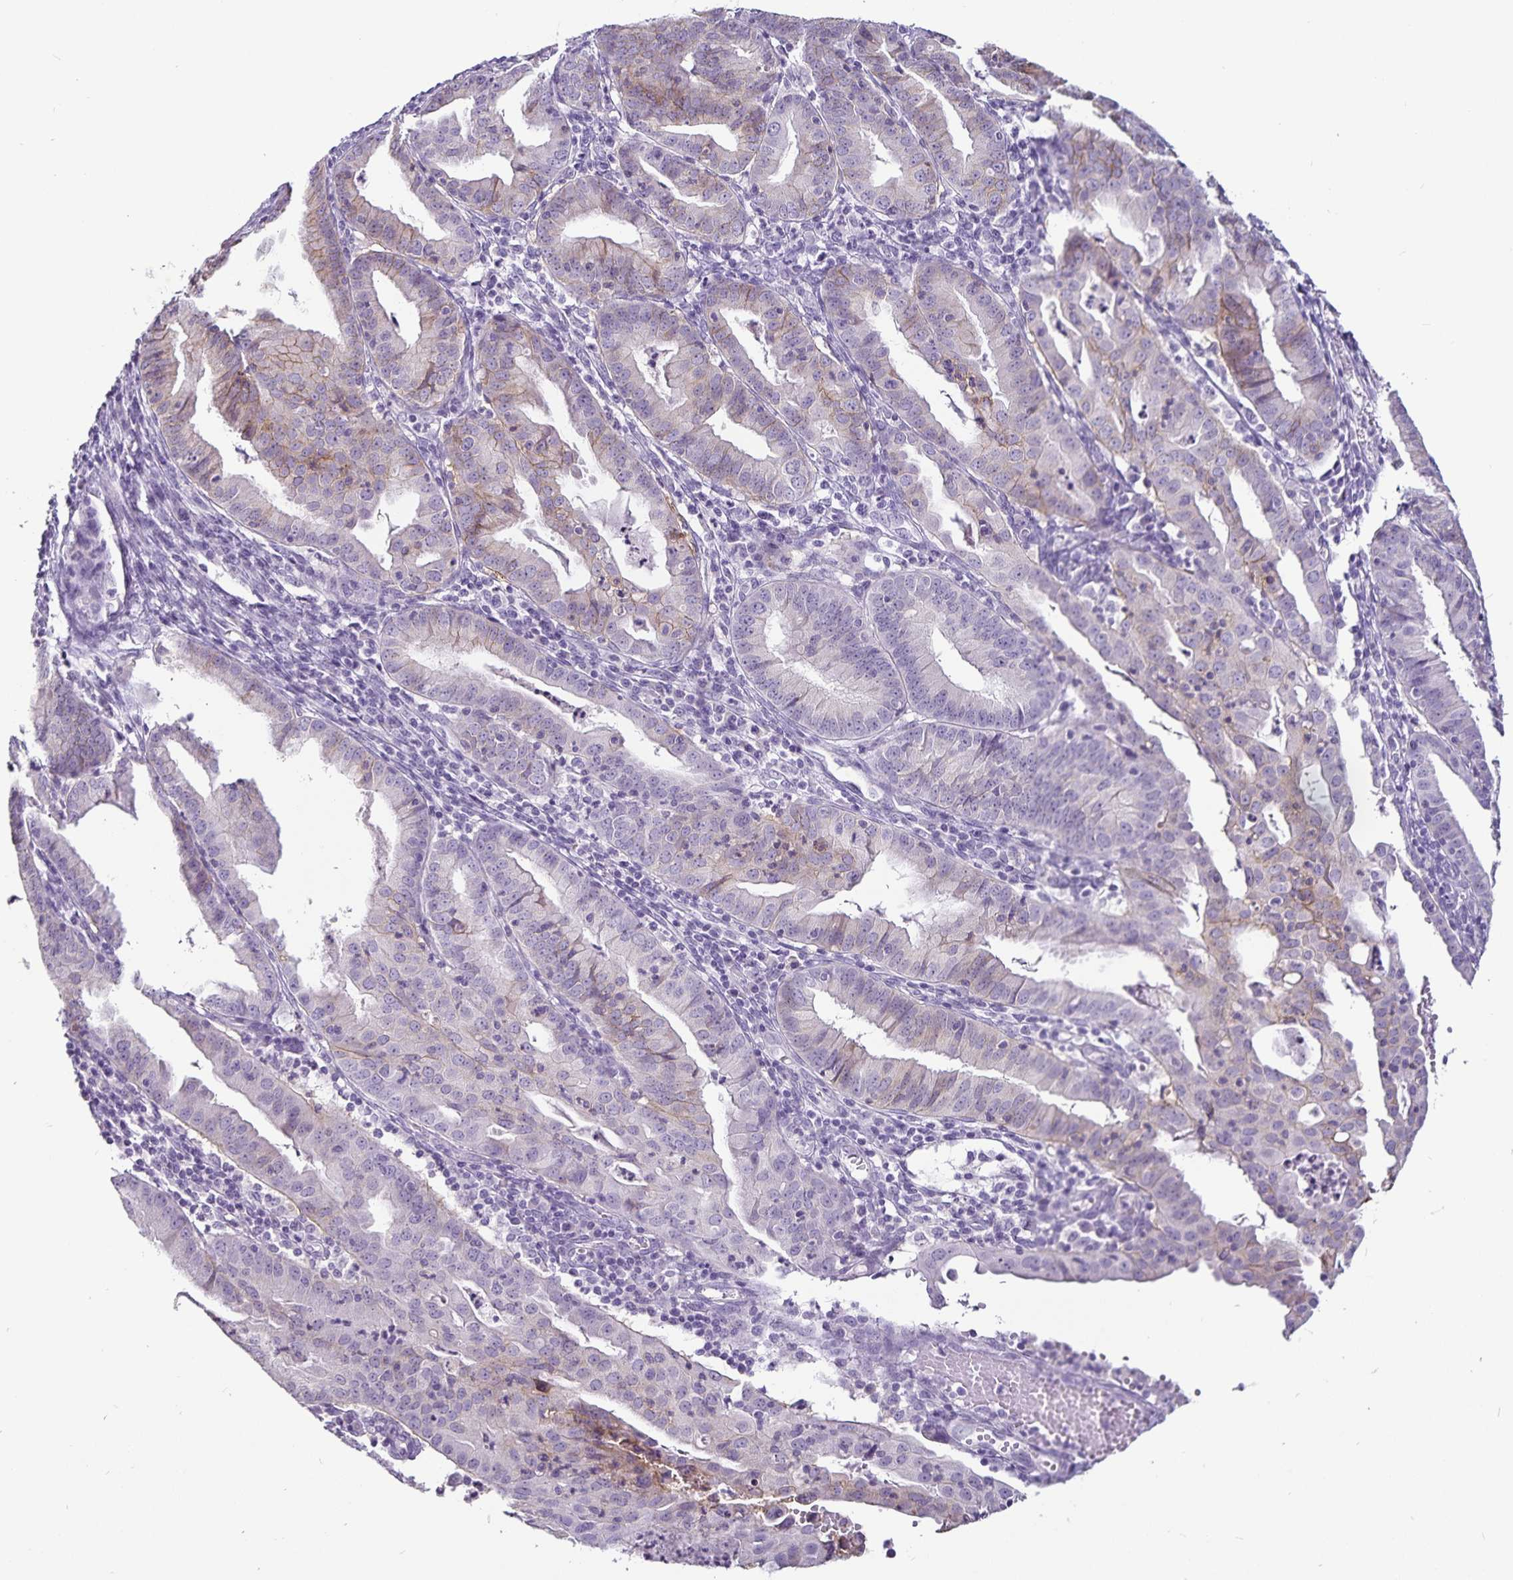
{"staining": {"intensity": "weak", "quantity": "<25%", "location": "cytoplasmic/membranous"}, "tissue": "endometrial cancer", "cell_type": "Tumor cells", "image_type": "cancer", "snomed": [{"axis": "morphology", "description": "Adenocarcinoma, NOS"}, {"axis": "topography", "description": "Endometrium"}], "caption": "Tumor cells are negative for brown protein staining in adenocarcinoma (endometrial).", "gene": "CA12", "patient": {"sex": "female", "age": 60}}